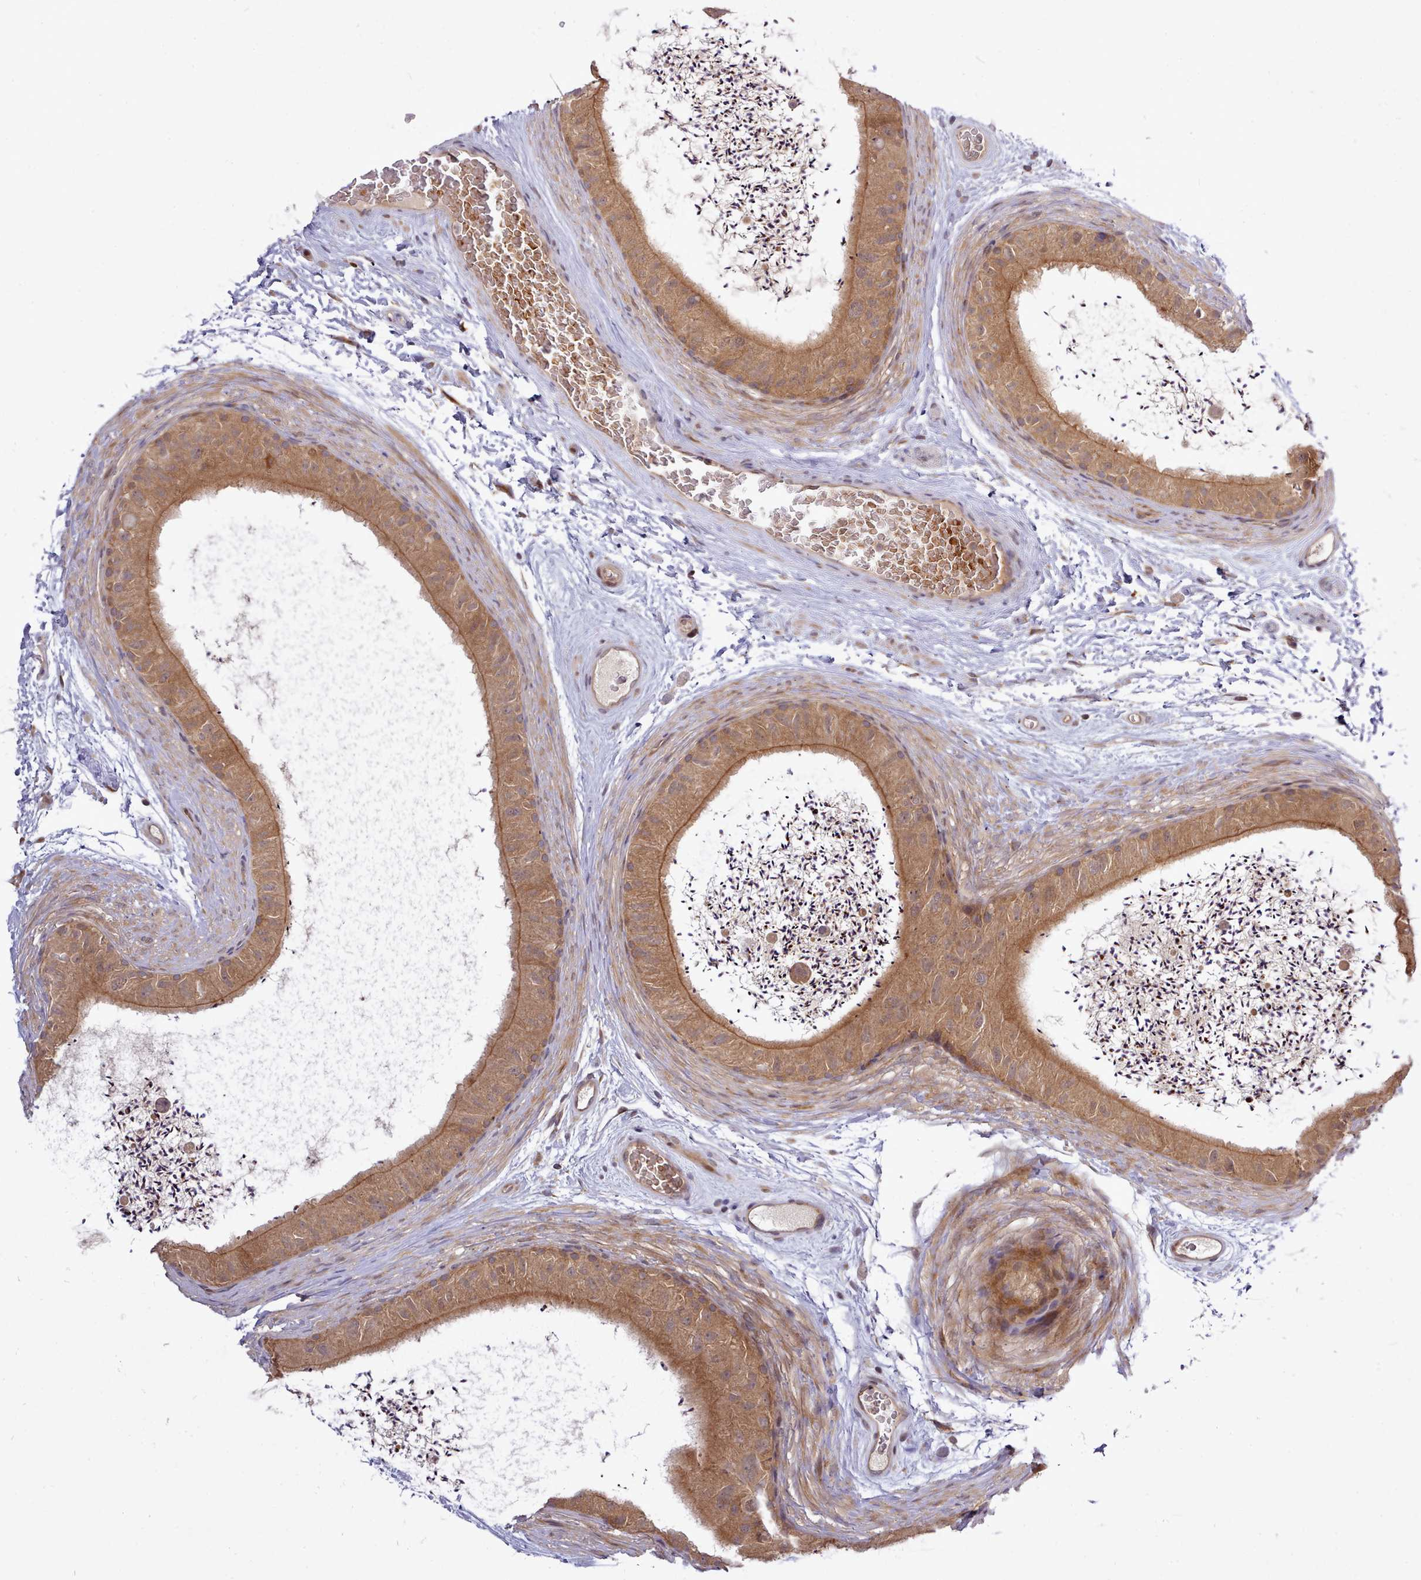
{"staining": {"intensity": "moderate", "quantity": ">75%", "location": "cytoplasmic/membranous"}, "tissue": "epididymis", "cell_type": "Glandular cells", "image_type": "normal", "snomed": [{"axis": "morphology", "description": "Normal tissue, NOS"}, {"axis": "topography", "description": "Epididymis"}], "caption": "Glandular cells demonstrate medium levels of moderate cytoplasmic/membranous expression in approximately >75% of cells in unremarkable epididymis.", "gene": "UBE2G1", "patient": {"sex": "male", "age": 50}}